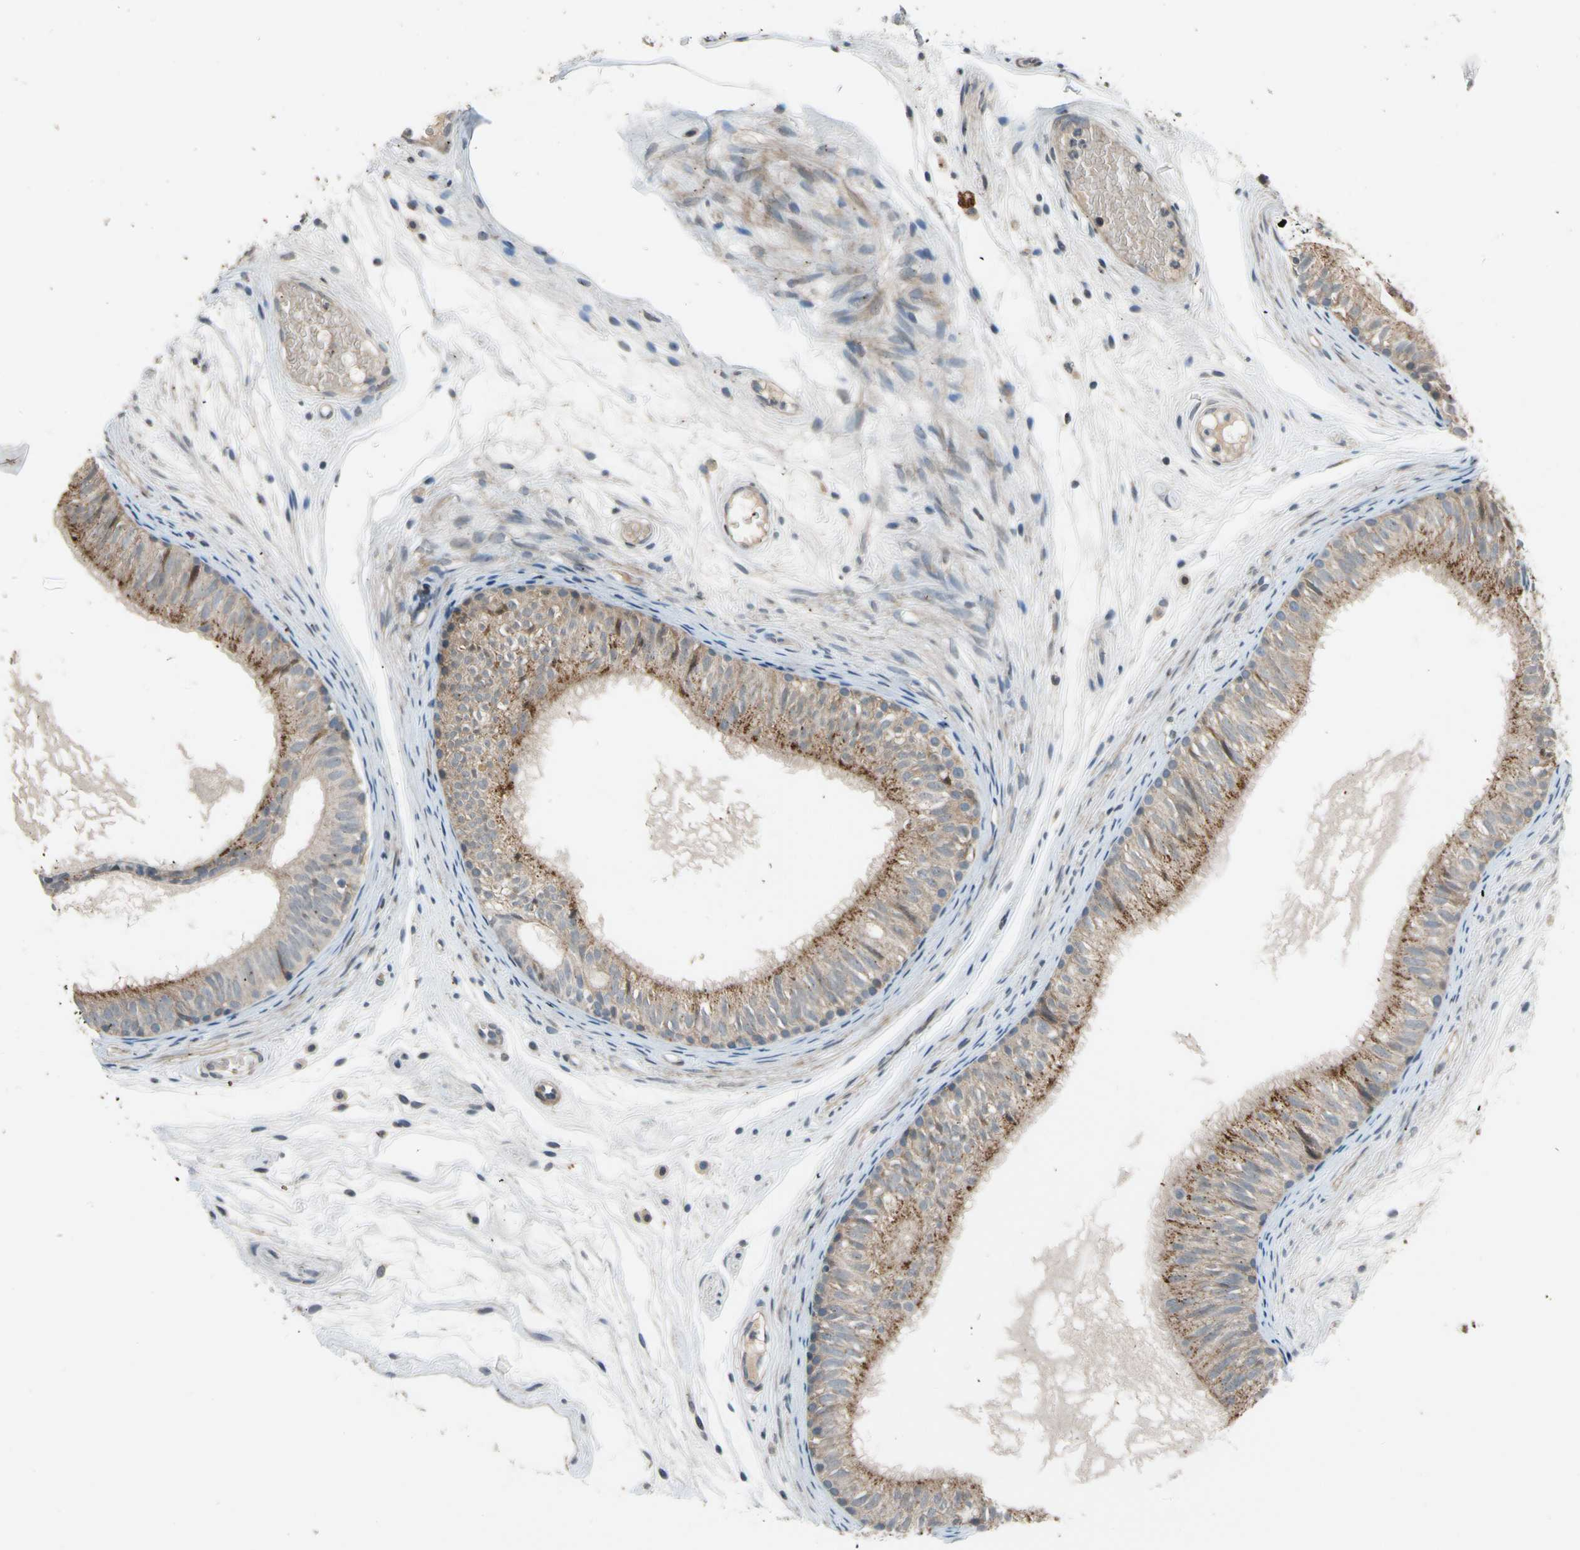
{"staining": {"intensity": "moderate", "quantity": ">75%", "location": "cytoplasmic/membranous"}, "tissue": "epididymis", "cell_type": "Glandular cells", "image_type": "normal", "snomed": [{"axis": "morphology", "description": "Normal tissue, NOS"}, {"axis": "morphology", "description": "Atrophy, NOS"}, {"axis": "topography", "description": "Testis"}, {"axis": "topography", "description": "Epididymis"}], "caption": "Moderate cytoplasmic/membranous protein positivity is appreciated in about >75% of glandular cells in epididymis.", "gene": "MST1R", "patient": {"sex": "male", "age": 18}}